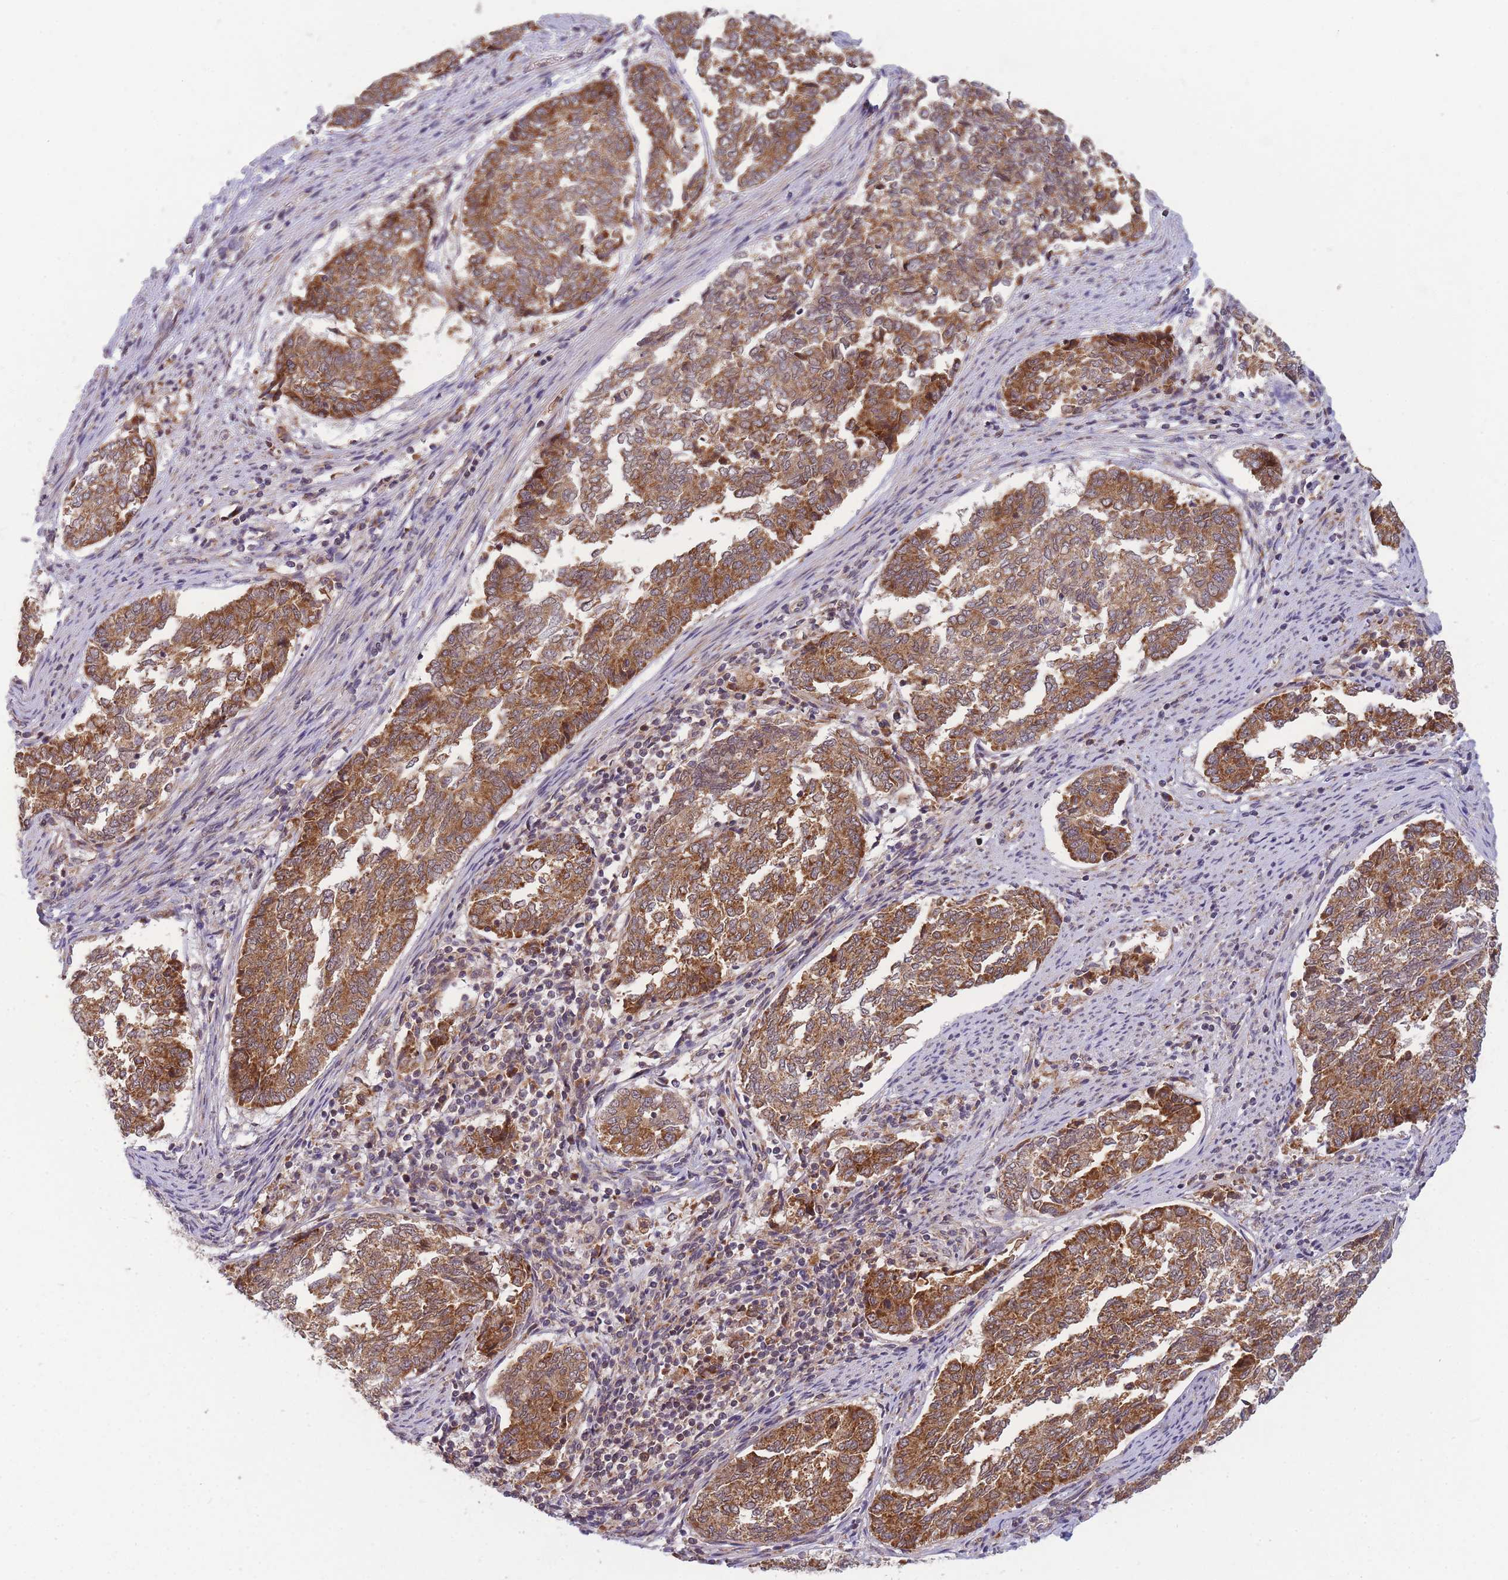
{"staining": {"intensity": "moderate", "quantity": ">75%", "location": "cytoplasmic/membranous"}, "tissue": "endometrial cancer", "cell_type": "Tumor cells", "image_type": "cancer", "snomed": [{"axis": "morphology", "description": "Adenocarcinoma, NOS"}, {"axis": "topography", "description": "Endometrium"}], "caption": "Immunohistochemical staining of human endometrial cancer reveals moderate cytoplasmic/membranous protein expression in about >75% of tumor cells.", "gene": "MRPL23", "patient": {"sex": "female", "age": 80}}